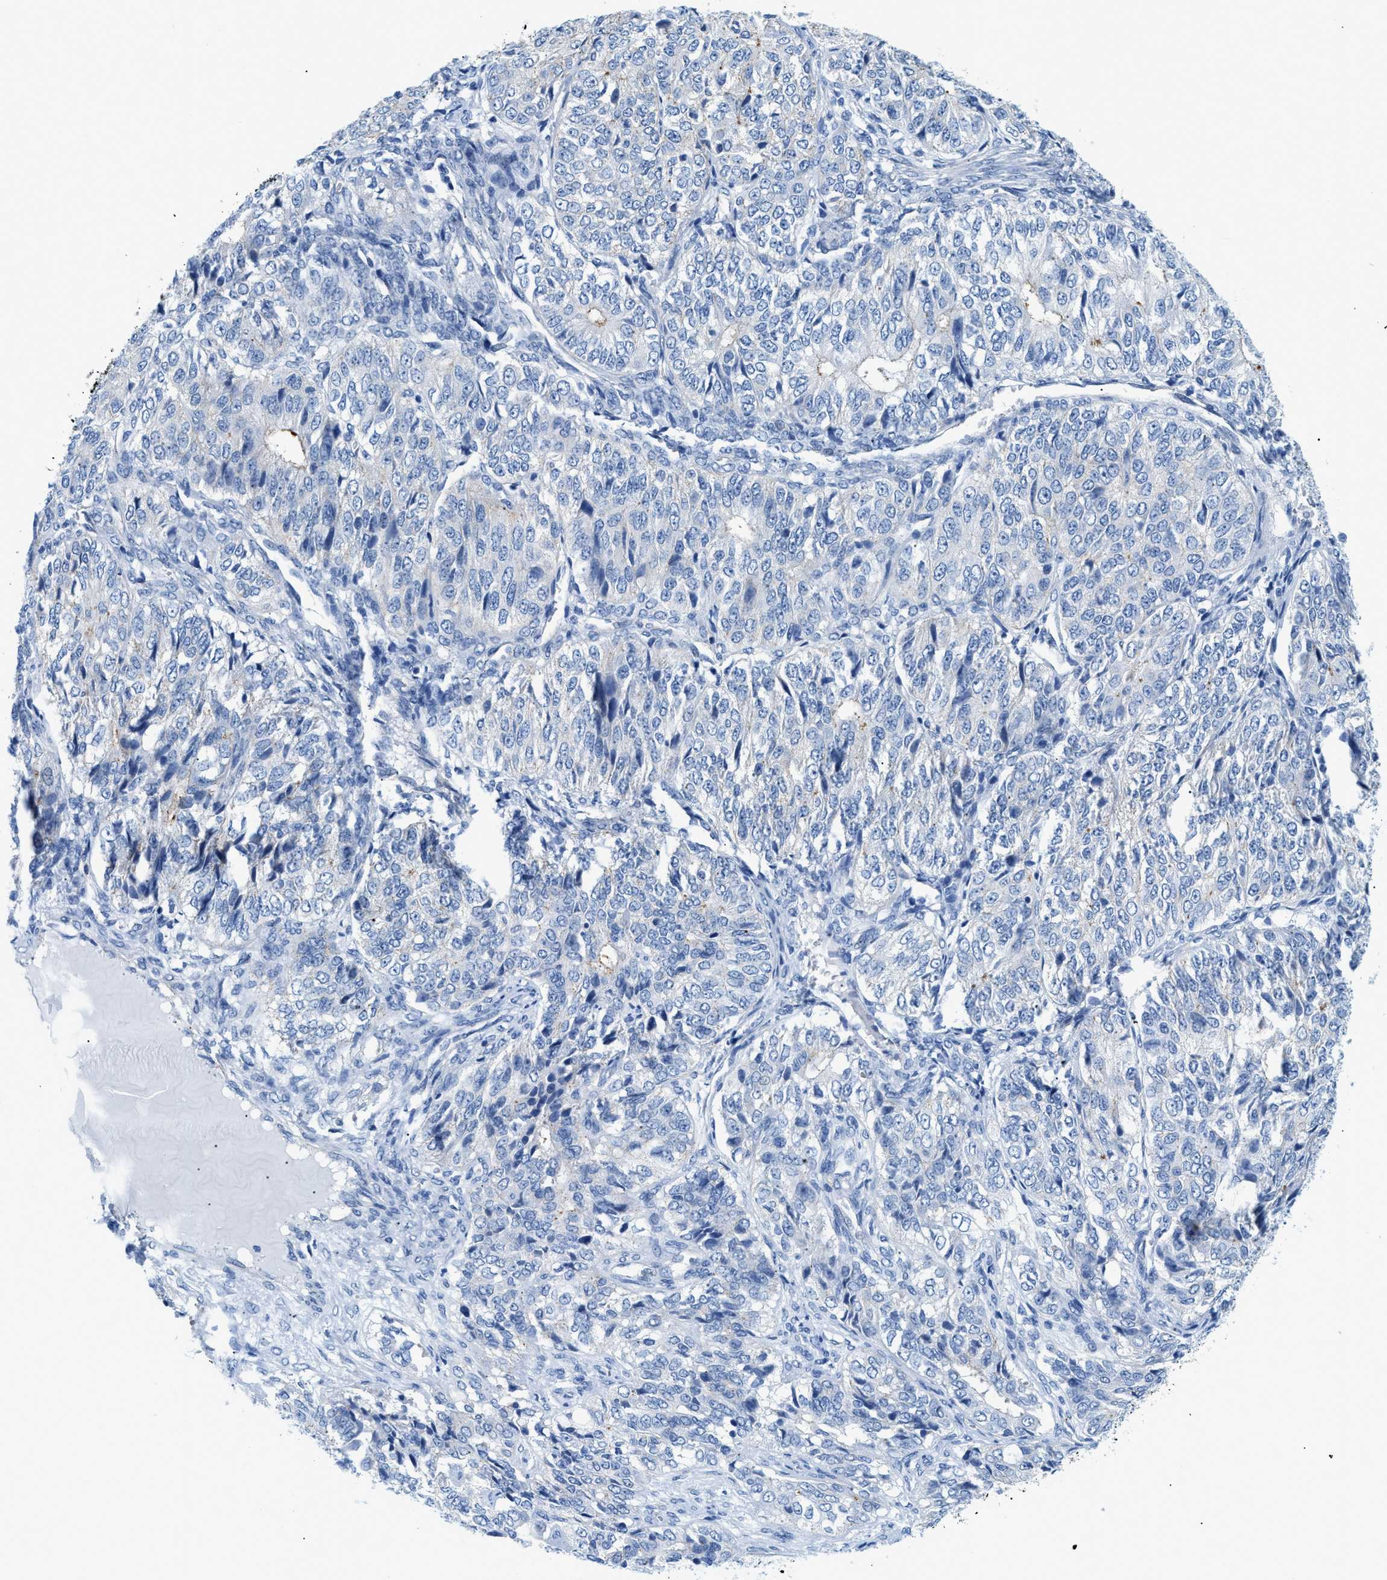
{"staining": {"intensity": "negative", "quantity": "none", "location": "none"}, "tissue": "ovarian cancer", "cell_type": "Tumor cells", "image_type": "cancer", "snomed": [{"axis": "morphology", "description": "Carcinoma, endometroid"}, {"axis": "topography", "description": "Ovary"}], "caption": "An immunohistochemistry photomicrograph of ovarian cancer is shown. There is no staining in tumor cells of ovarian cancer.", "gene": "FDCSP", "patient": {"sex": "female", "age": 51}}